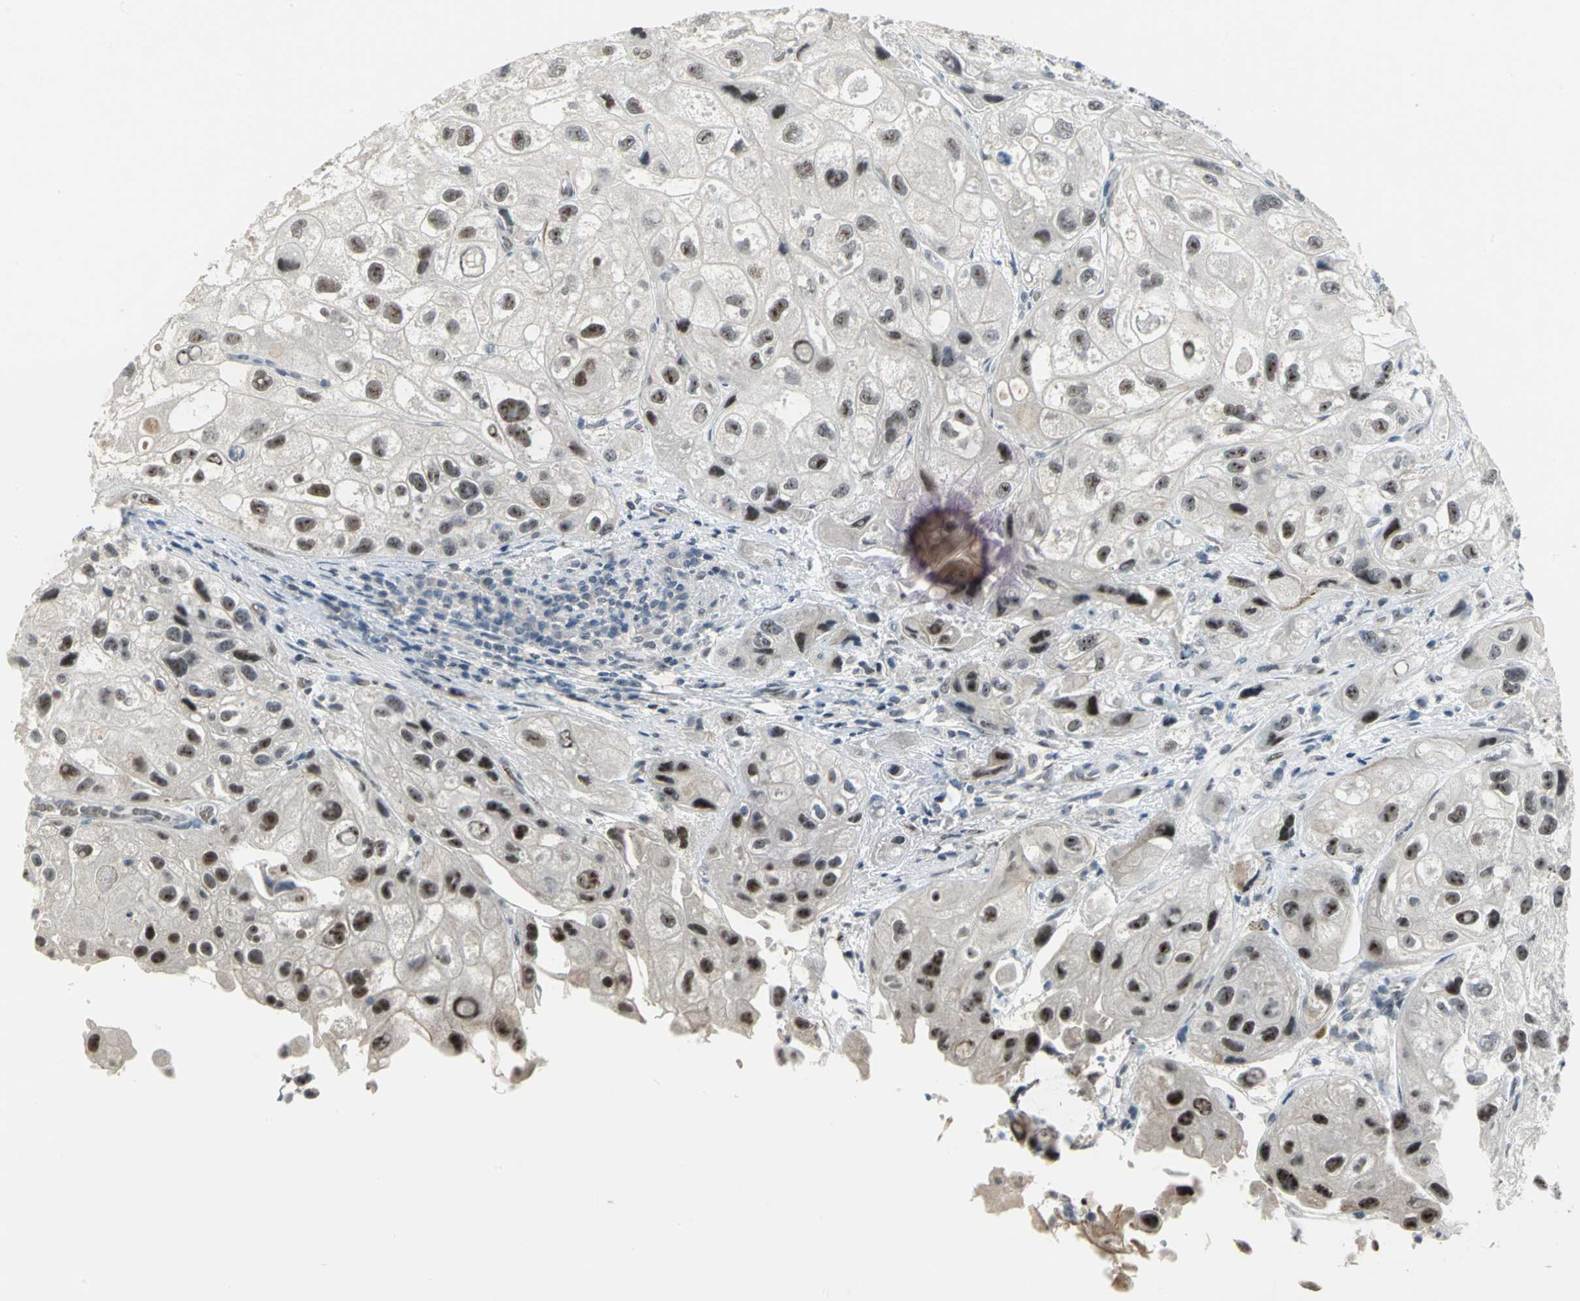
{"staining": {"intensity": "moderate", "quantity": ">75%", "location": "nuclear"}, "tissue": "urothelial cancer", "cell_type": "Tumor cells", "image_type": "cancer", "snomed": [{"axis": "morphology", "description": "Urothelial carcinoma, High grade"}, {"axis": "topography", "description": "Urinary bladder"}], "caption": "Urothelial cancer stained for a protein (brown) demonstrates moderate nuclear positive positivity in approximately >75% of tumor cells.", "gene": "GLI3", "patient": {"sex": "female", "age": 64}}